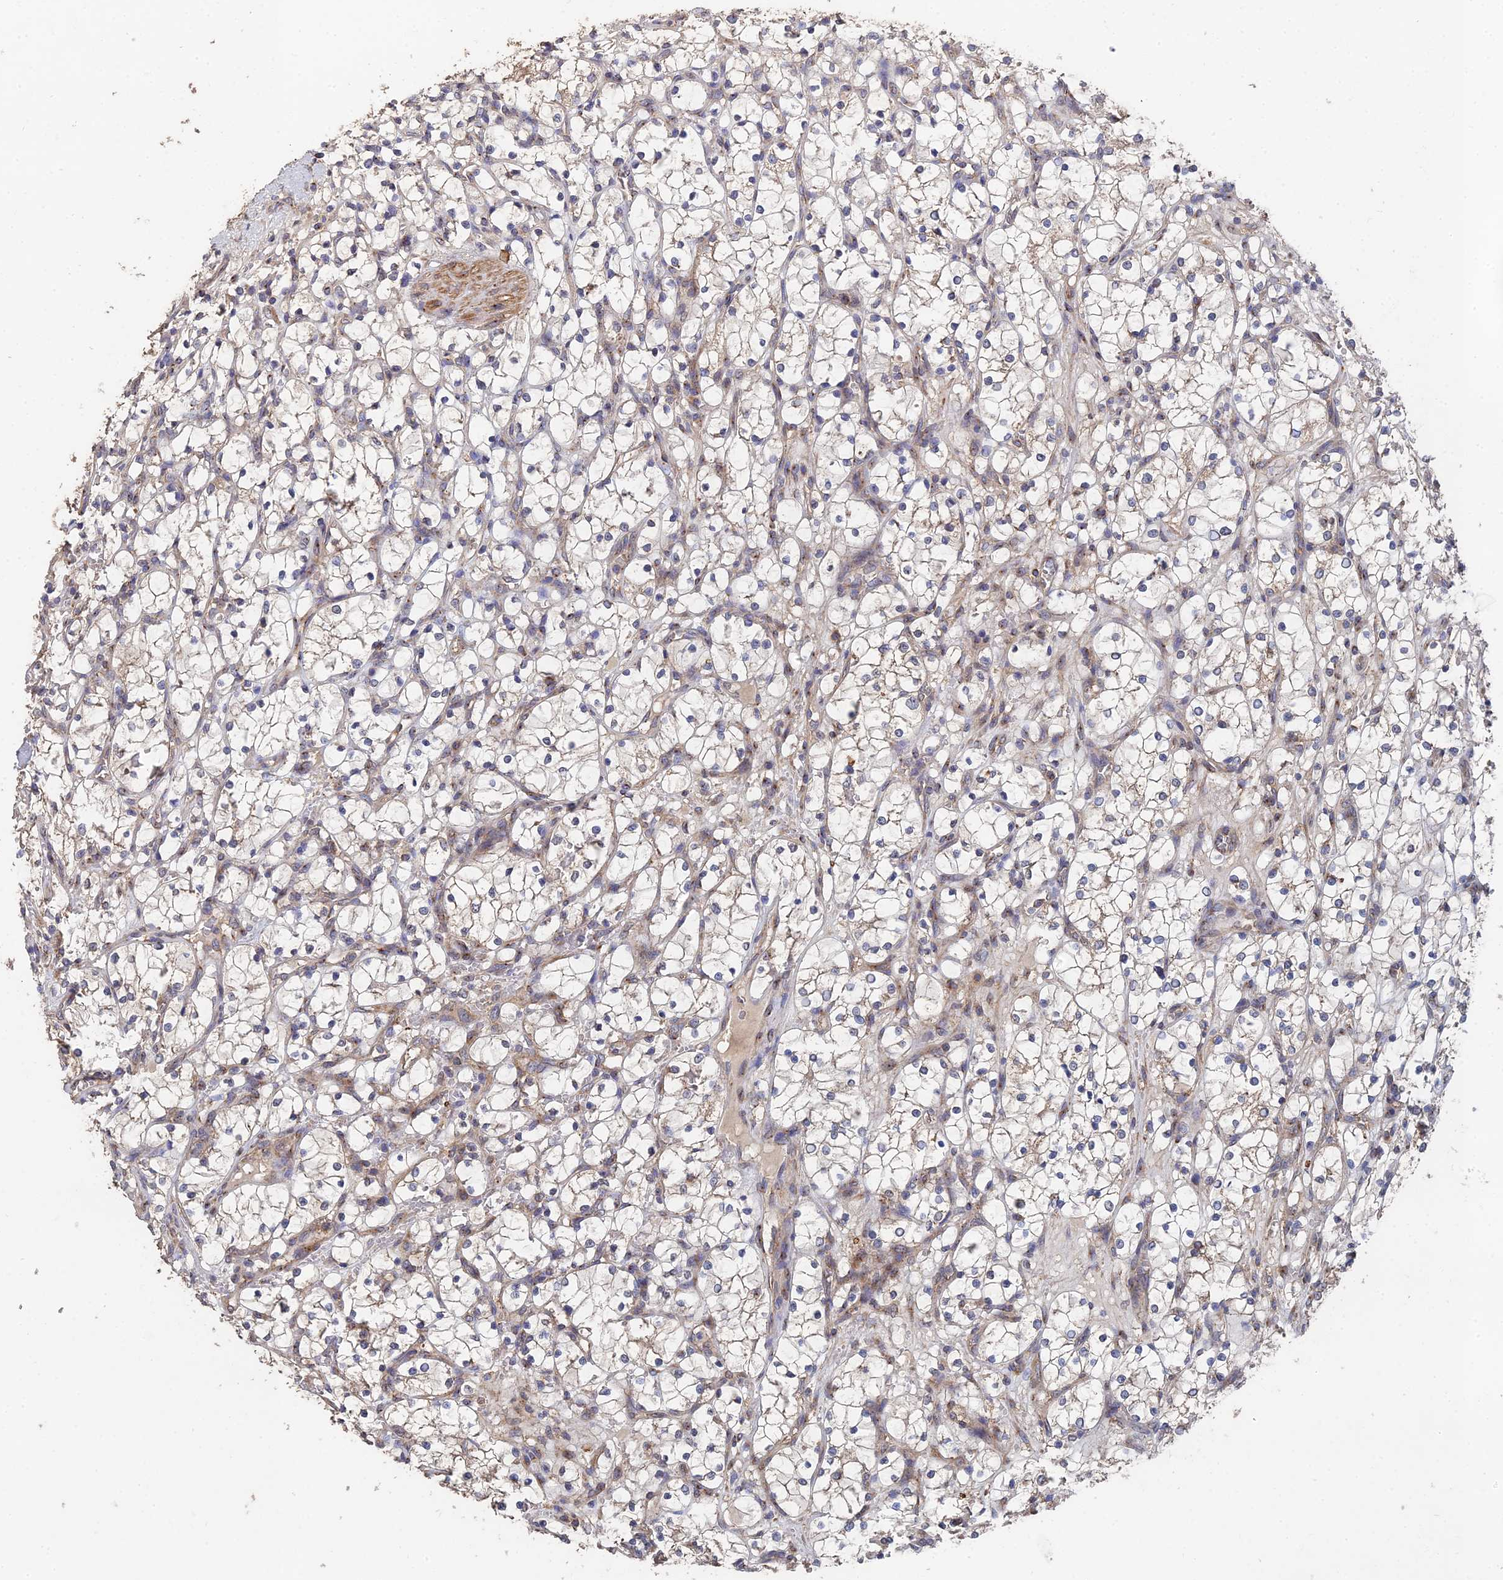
{"staining": {"intensity": "weak", "quantity": ">75%", "location": "cytoplasmic/membranous"}, "tissue": "renal cancer", "cell_type": "Tumor cells", "image_type": "cancer", "snomed": [{"axis": "morphology", "description": "Adenocarcinoma, NOS"}, {"axis": "topography", "description": "Kidney"}], "caption": "Renal adenocarcinoma tissue reveals weak cytoplasmic/membranous staining in approximately >75% of tumor cells", "gene": "SPANXN4", "patient": {"sex": "female", "age": 69}}